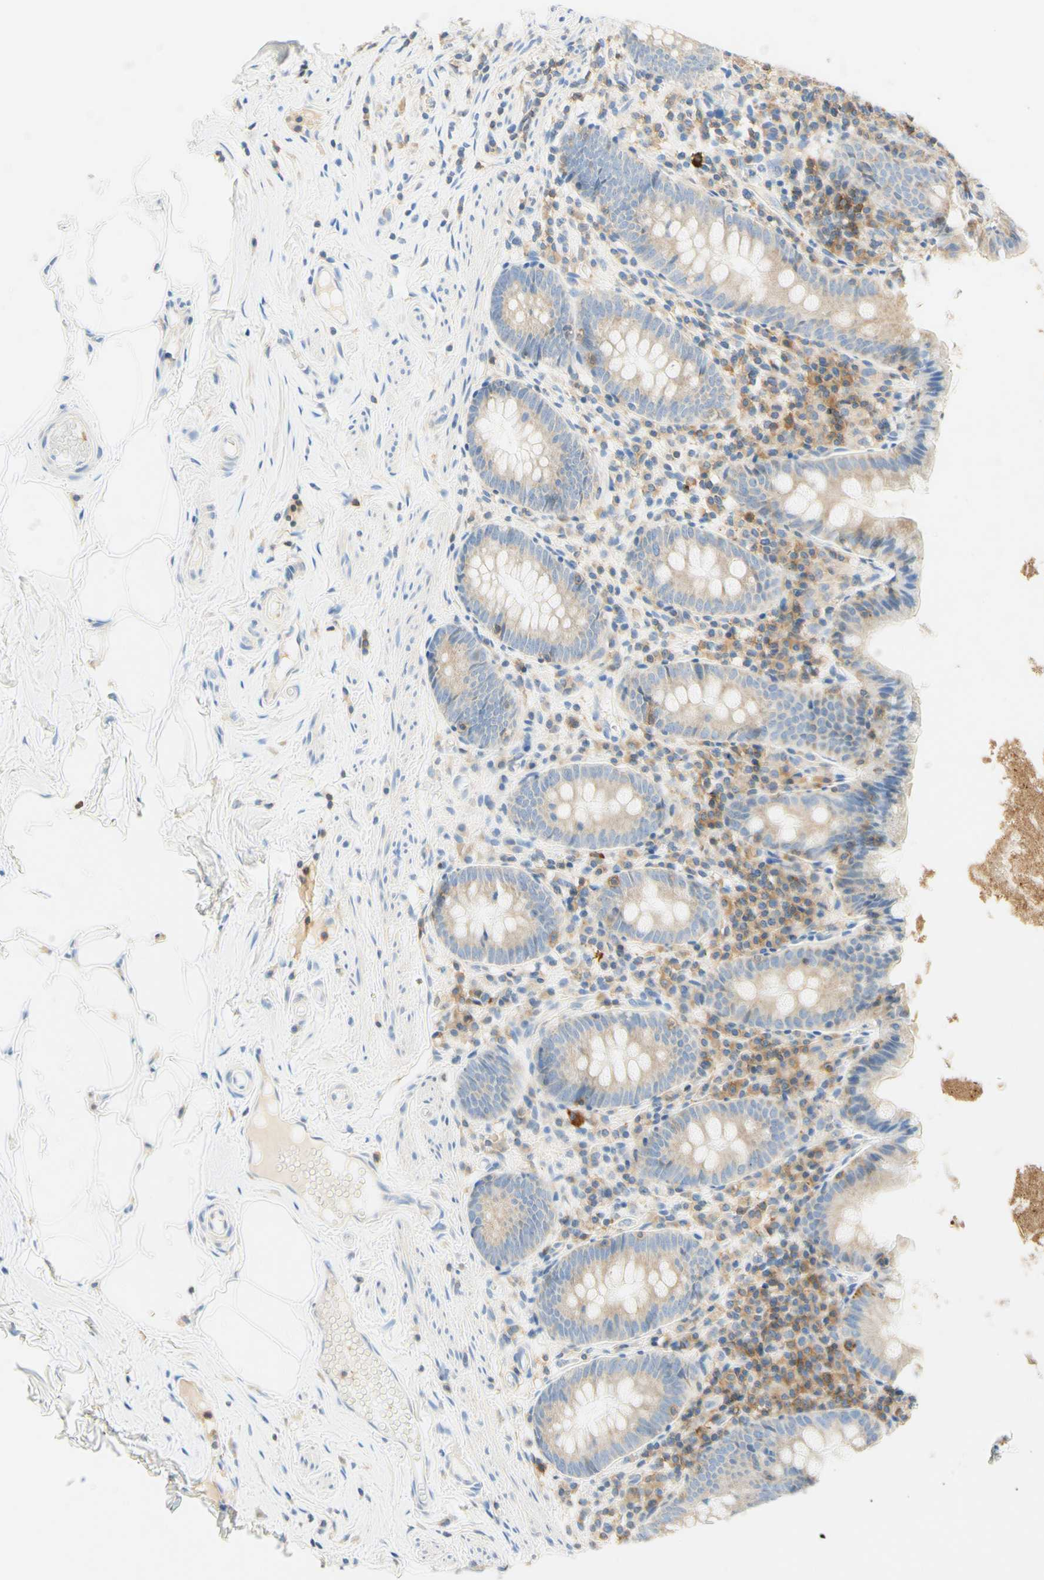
{"staining": {"intensity": "weak", "quantity": "25%-75%", "location": "cytoplasmic/membranous"}, "tissue": "appendix", "cell_type": "Glandular cells", "image_type": "normal", "snomed": [{"axis": "morphology", "description": "Normal tissue, NOS"}, {"axis": "topography", "description": "Appendix"}], "caption": "Appendix stained with DAB immunohistochemistry exhibits low levels of weak cytoplasmic/membranous positivity in about 25%-75% of glandular cells.", "gene": "LAT", "patient": {"sex": "male", "age": 52}}